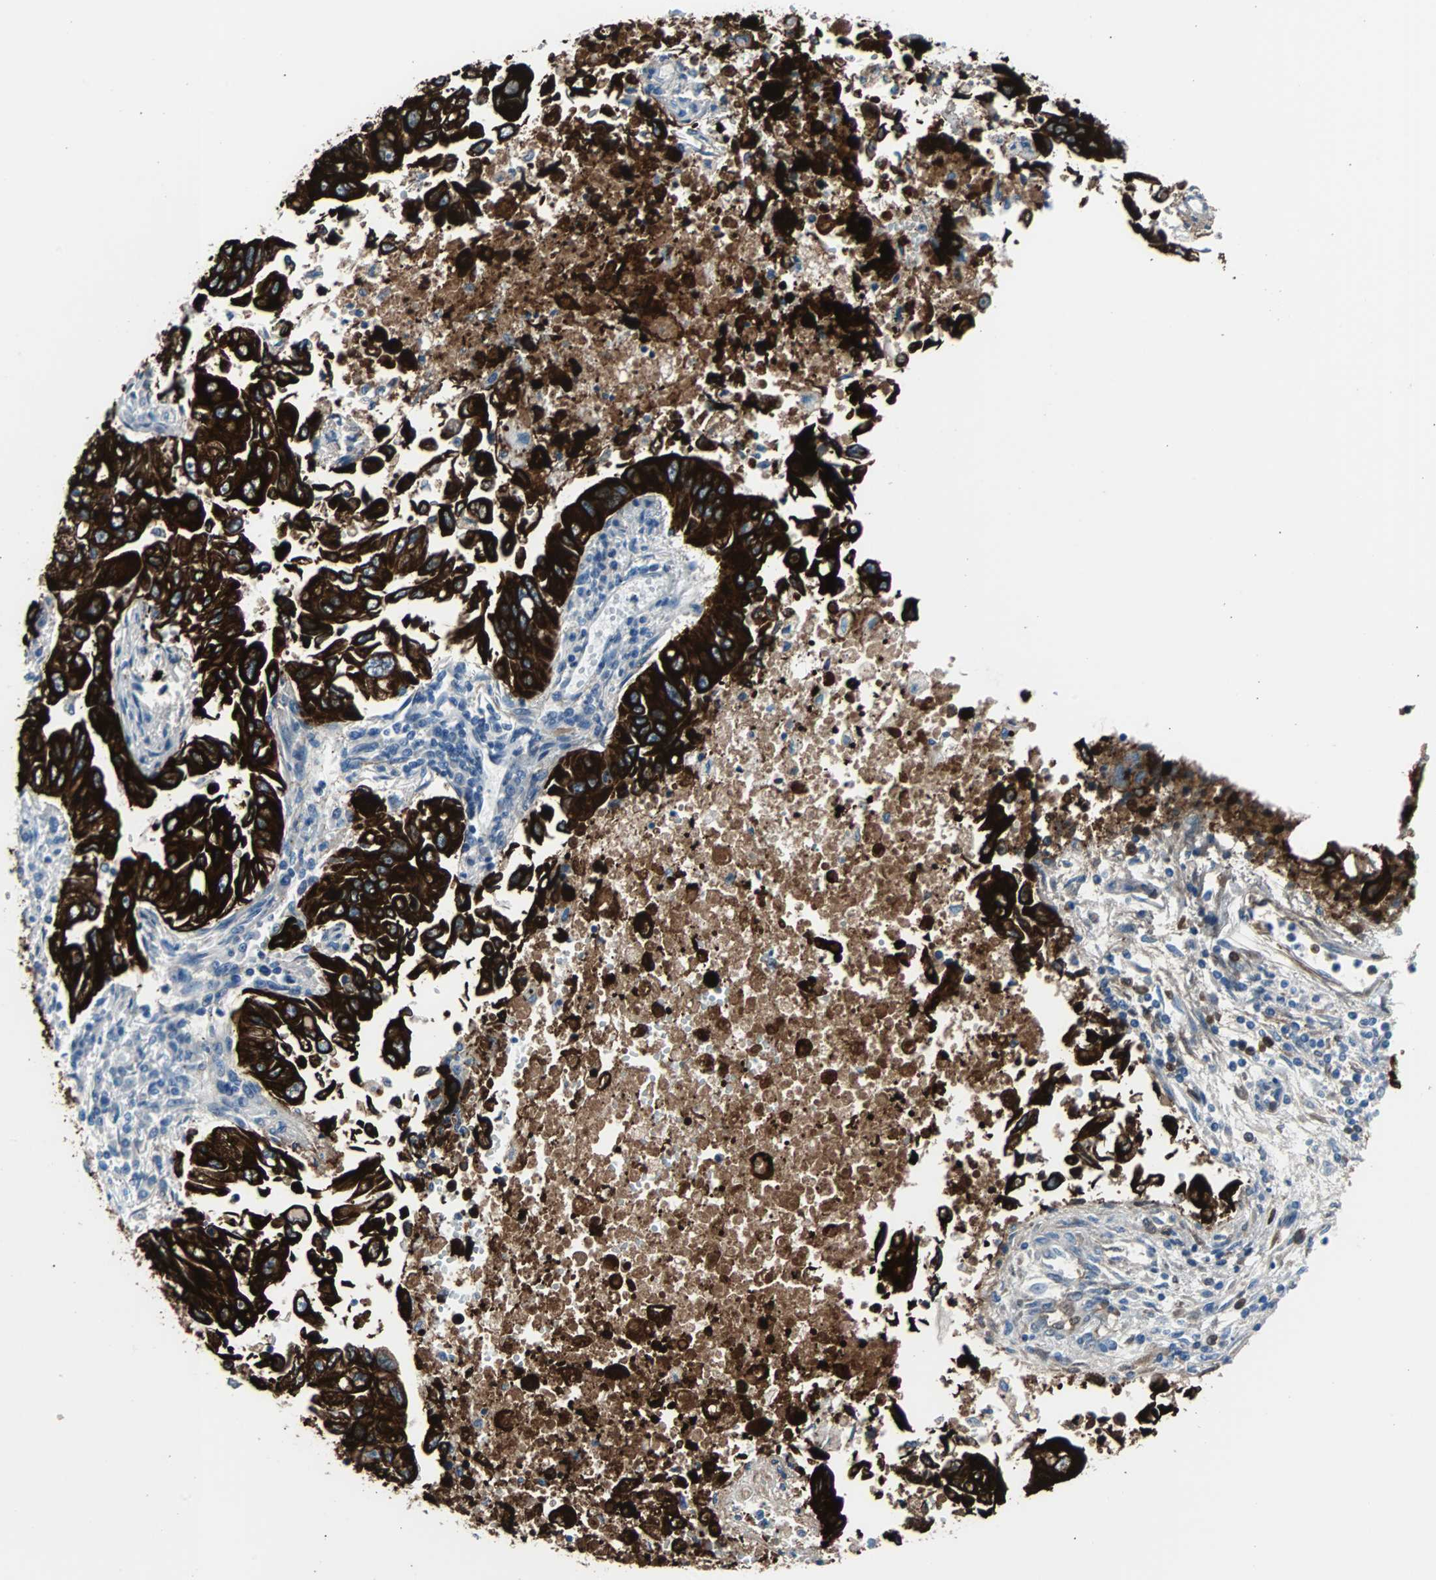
{"staining": {"intensity": "strong", "quantity": ">75%", "location": "cytoplasmic/membranous"}, "tissue": "lung cancer", "cell_type": "Tumor cells", "image_type": "cancer", "snomed": [{"axis": "morphology", "description": "Adenocarcinoma, NOS"}, {"axis": "topography", "description": "Lung"}], "caption": "Lung cancer (adenocarcinoma) stained with a protein marker displays strong staining in tumor cells.", "gene": "KRT7", "patient": {"sex": "male", "age": 84}}